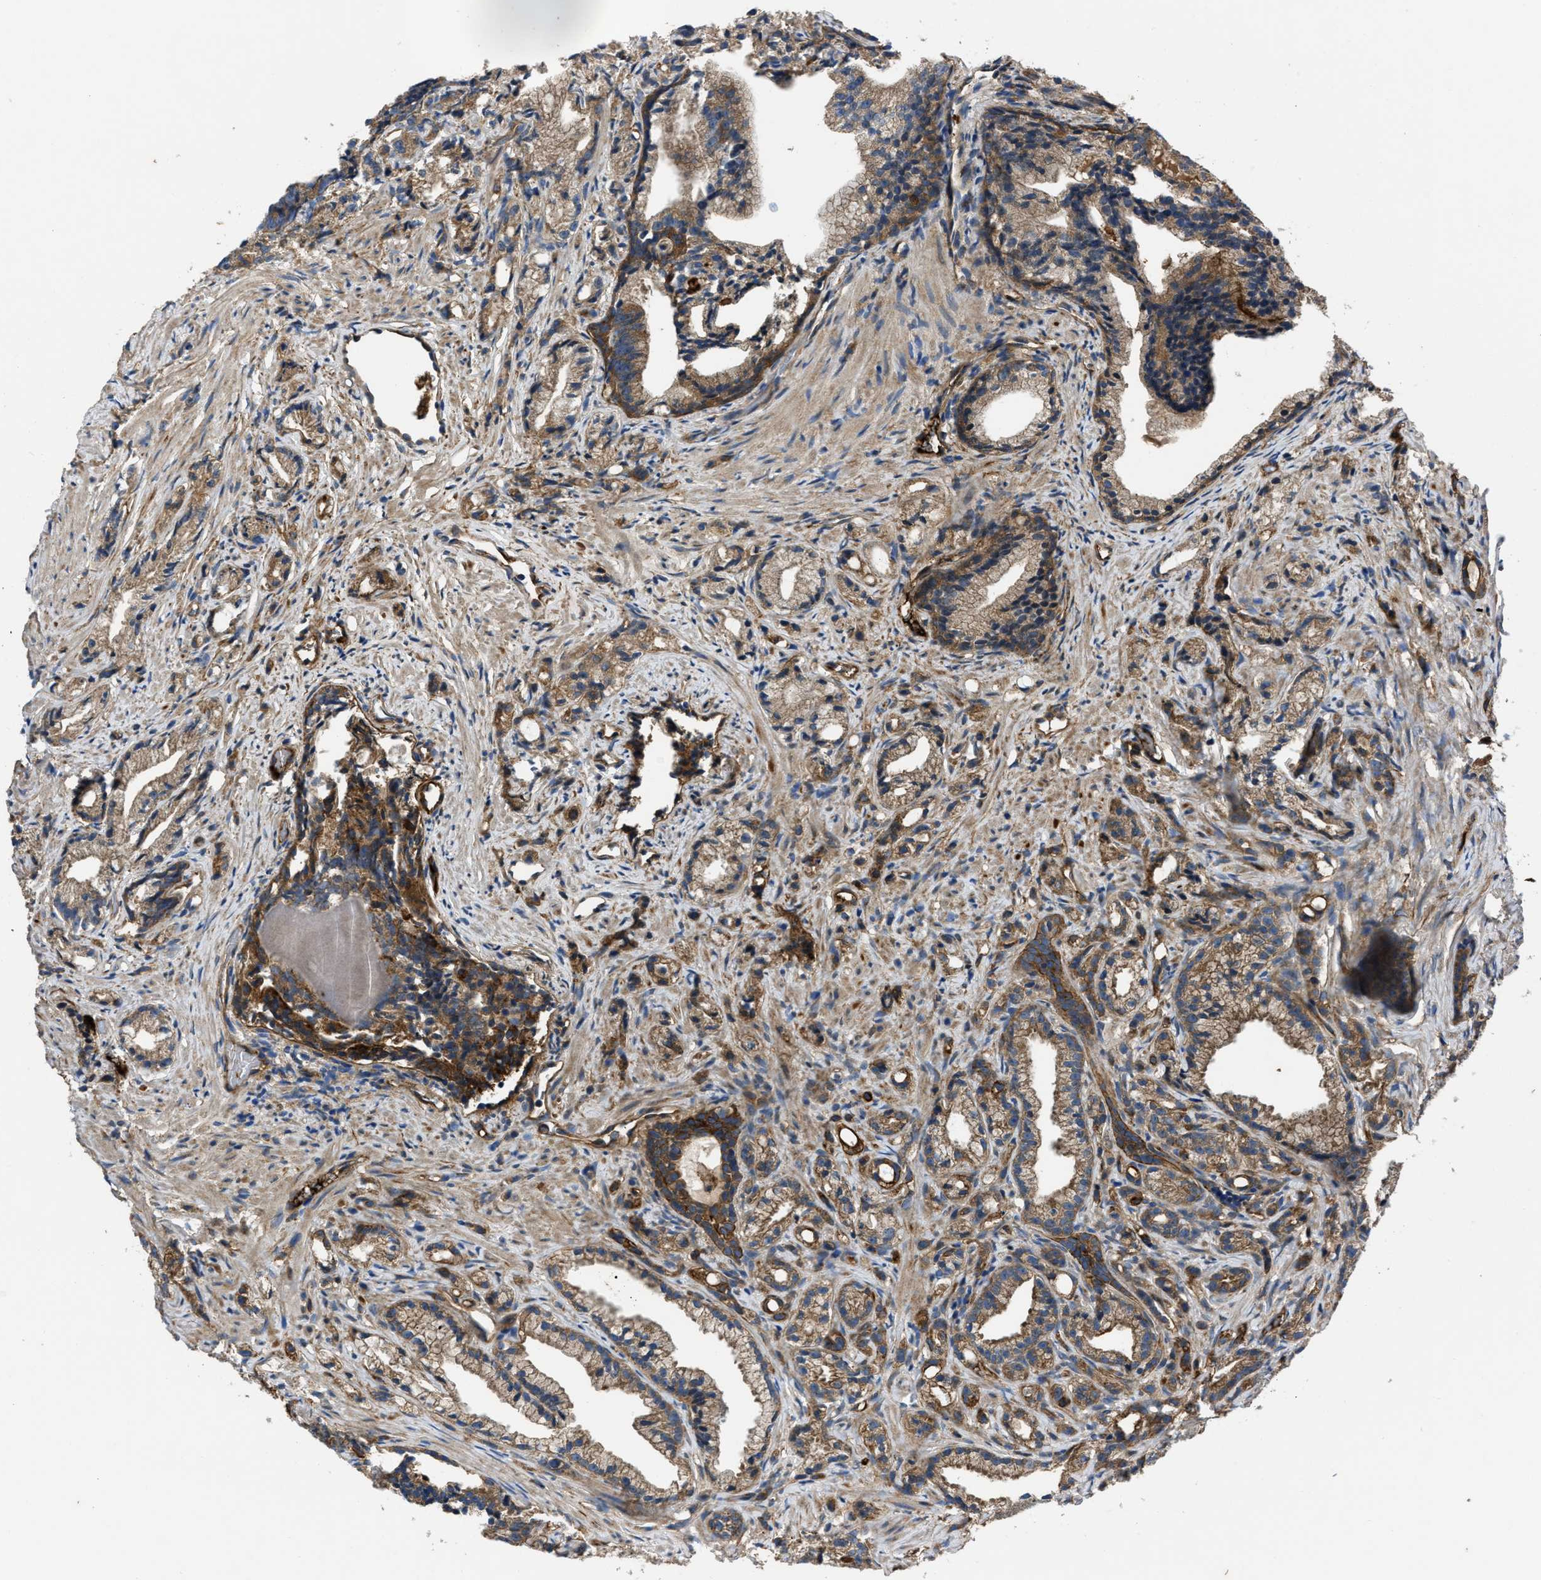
{"staining": {"intensity": "moderate", "quantity": ">75%", "location": "cytoplasmic/membranous"}, "tissue": "prostate cancer", "cell_type": "Tumor cells", "image_type": "cancer", "snomed": [{"axis": "morphology", "description": "Adenocarcinoma, Low grade"}, {"axis": "topography", "description": "Prostate"}], "caption": "Immunohistochemical staining of human prostate cancer reveals medium levels of moderate cytoplasmic/membranous staining in about >75% of tumor cells. Ihc stains the protein of interest in brown and the nuclei are stained blue.", "gene": "ERC1", "patient": {"sex": "male", "age": 89}}